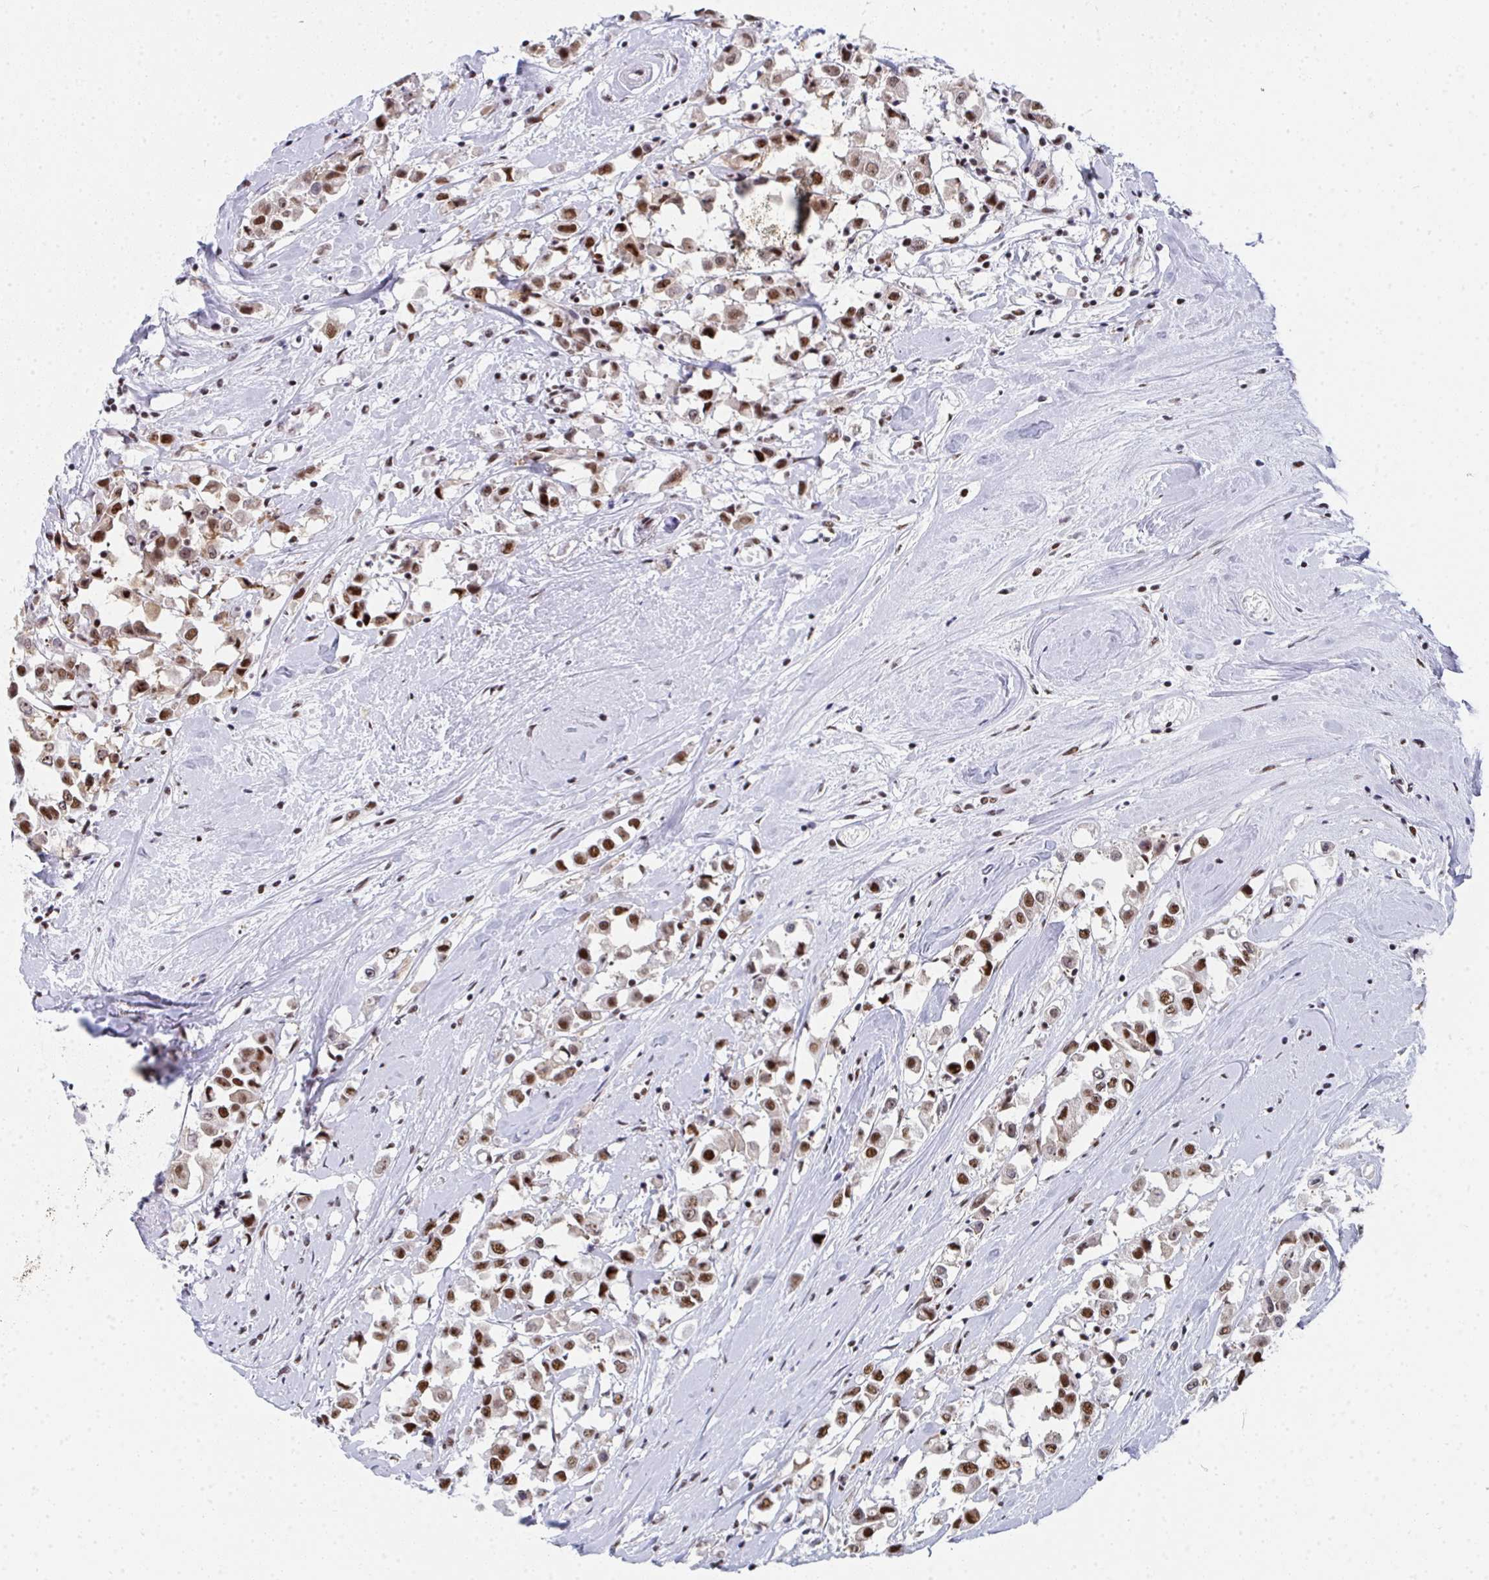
{"staining": {"intensity": "moderate", "quantity": ">75%", "location": "nuclear"}, "tissue": "breast cancer", "cell_type": "Tumor cells", "image_type": "cancer", "snomed": [{"axis": "morphology", "description": "Duct carcinoma"}, {"axis": "topography", "description": "Breast"}], "caption": "Moderate nuclear protein staining is seen in approximately >75% of tumor cells in breast invasive ductal carcinoma. The protein of interest is shown in brown color, while the nuclei are stained blue.", "gene": "SNRNP70", "patient": {"sex": "female", "age": 61}}